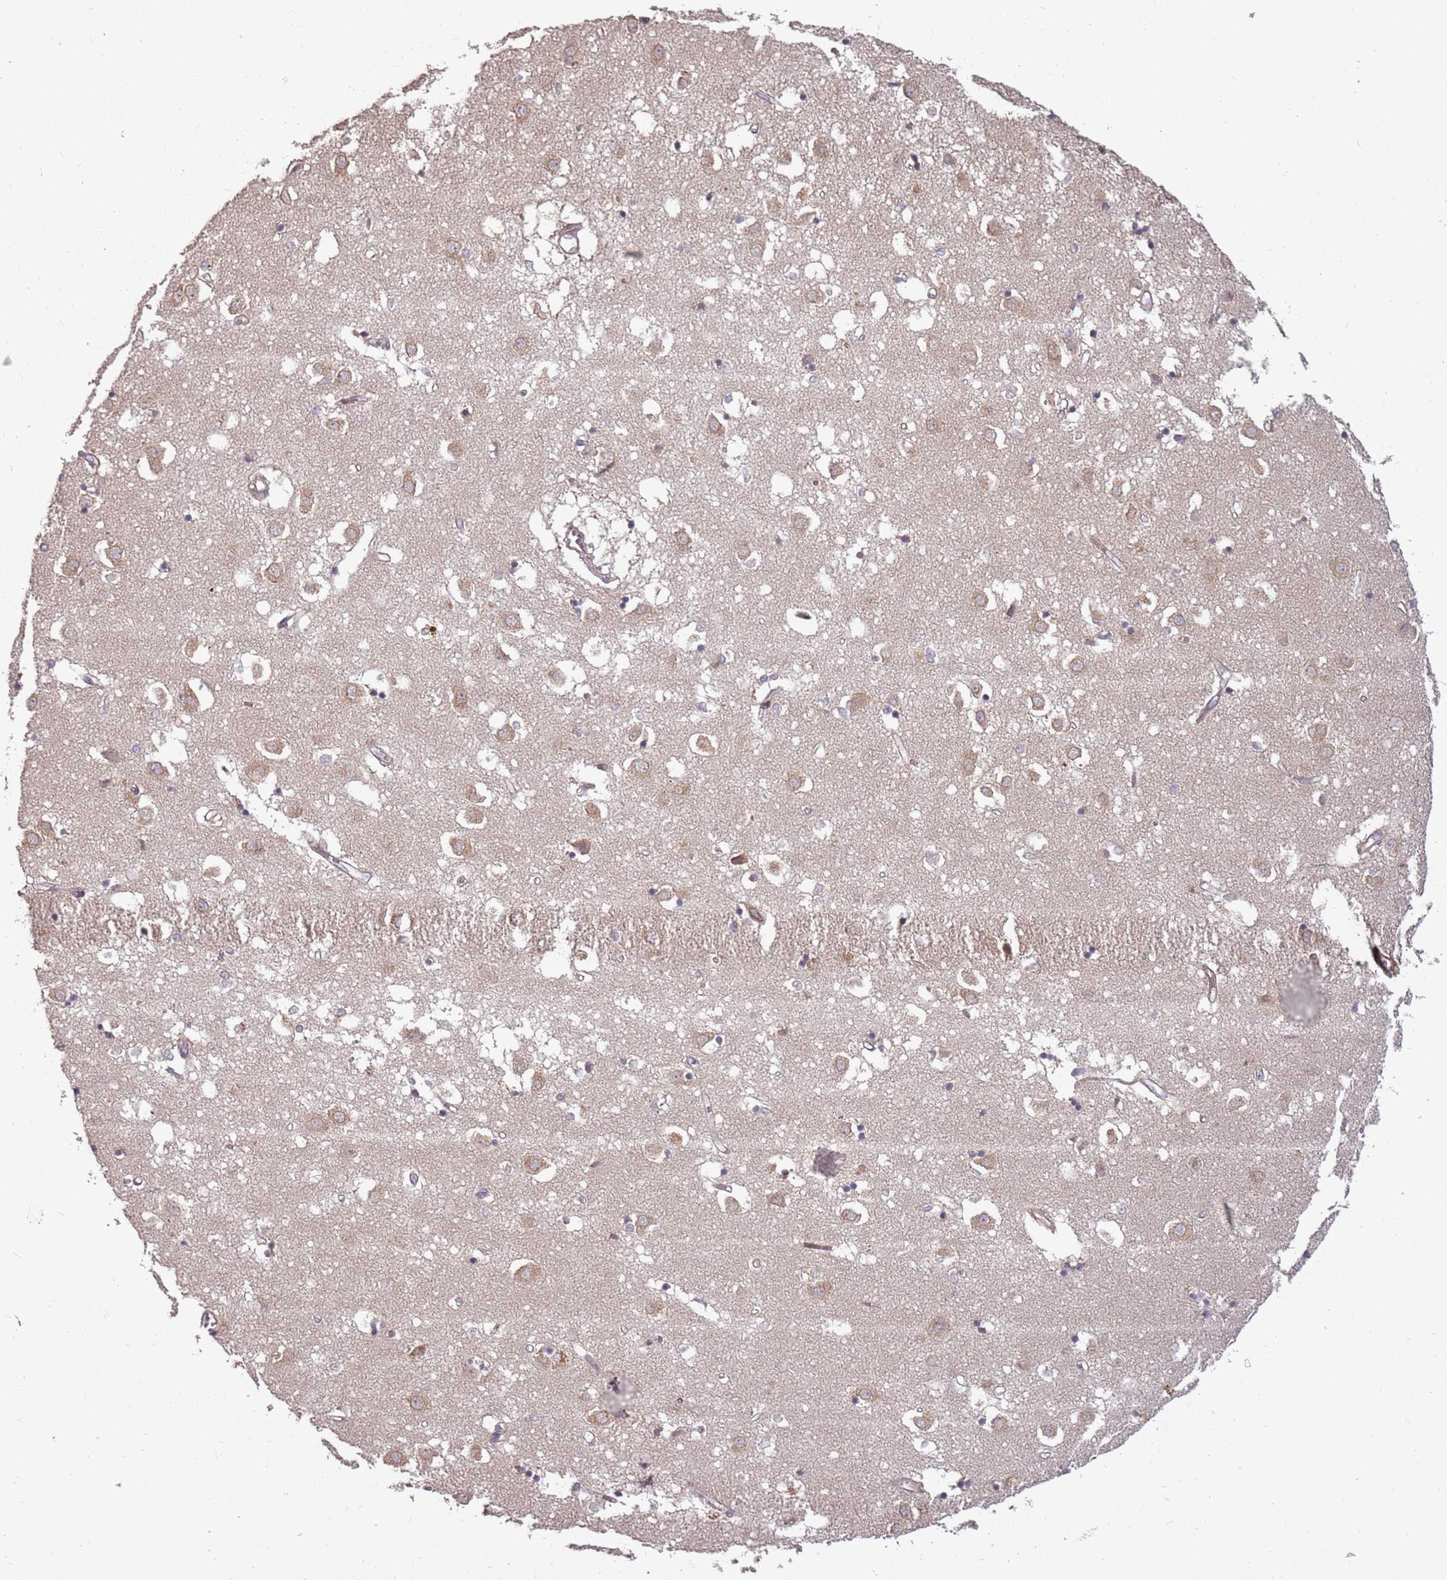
{"staining": {"intensity": "negative", "quantity": "none", "location": "none"}, "tissue": "caudate", "cell_type": "Glial cells", "image_type": "normal", "snomed": [{"axis": "morphology", "description": "Normal tissue, NOS"}, {"axis": "topography", "description": "Lateral ventricle wall"}], "caption": "IHC histopathology image of normal caudate stained for a protein (brown), which displays no expression in glial cells.", "gene": "PLD6", "patient": {"sex": "male", "age": 70}}